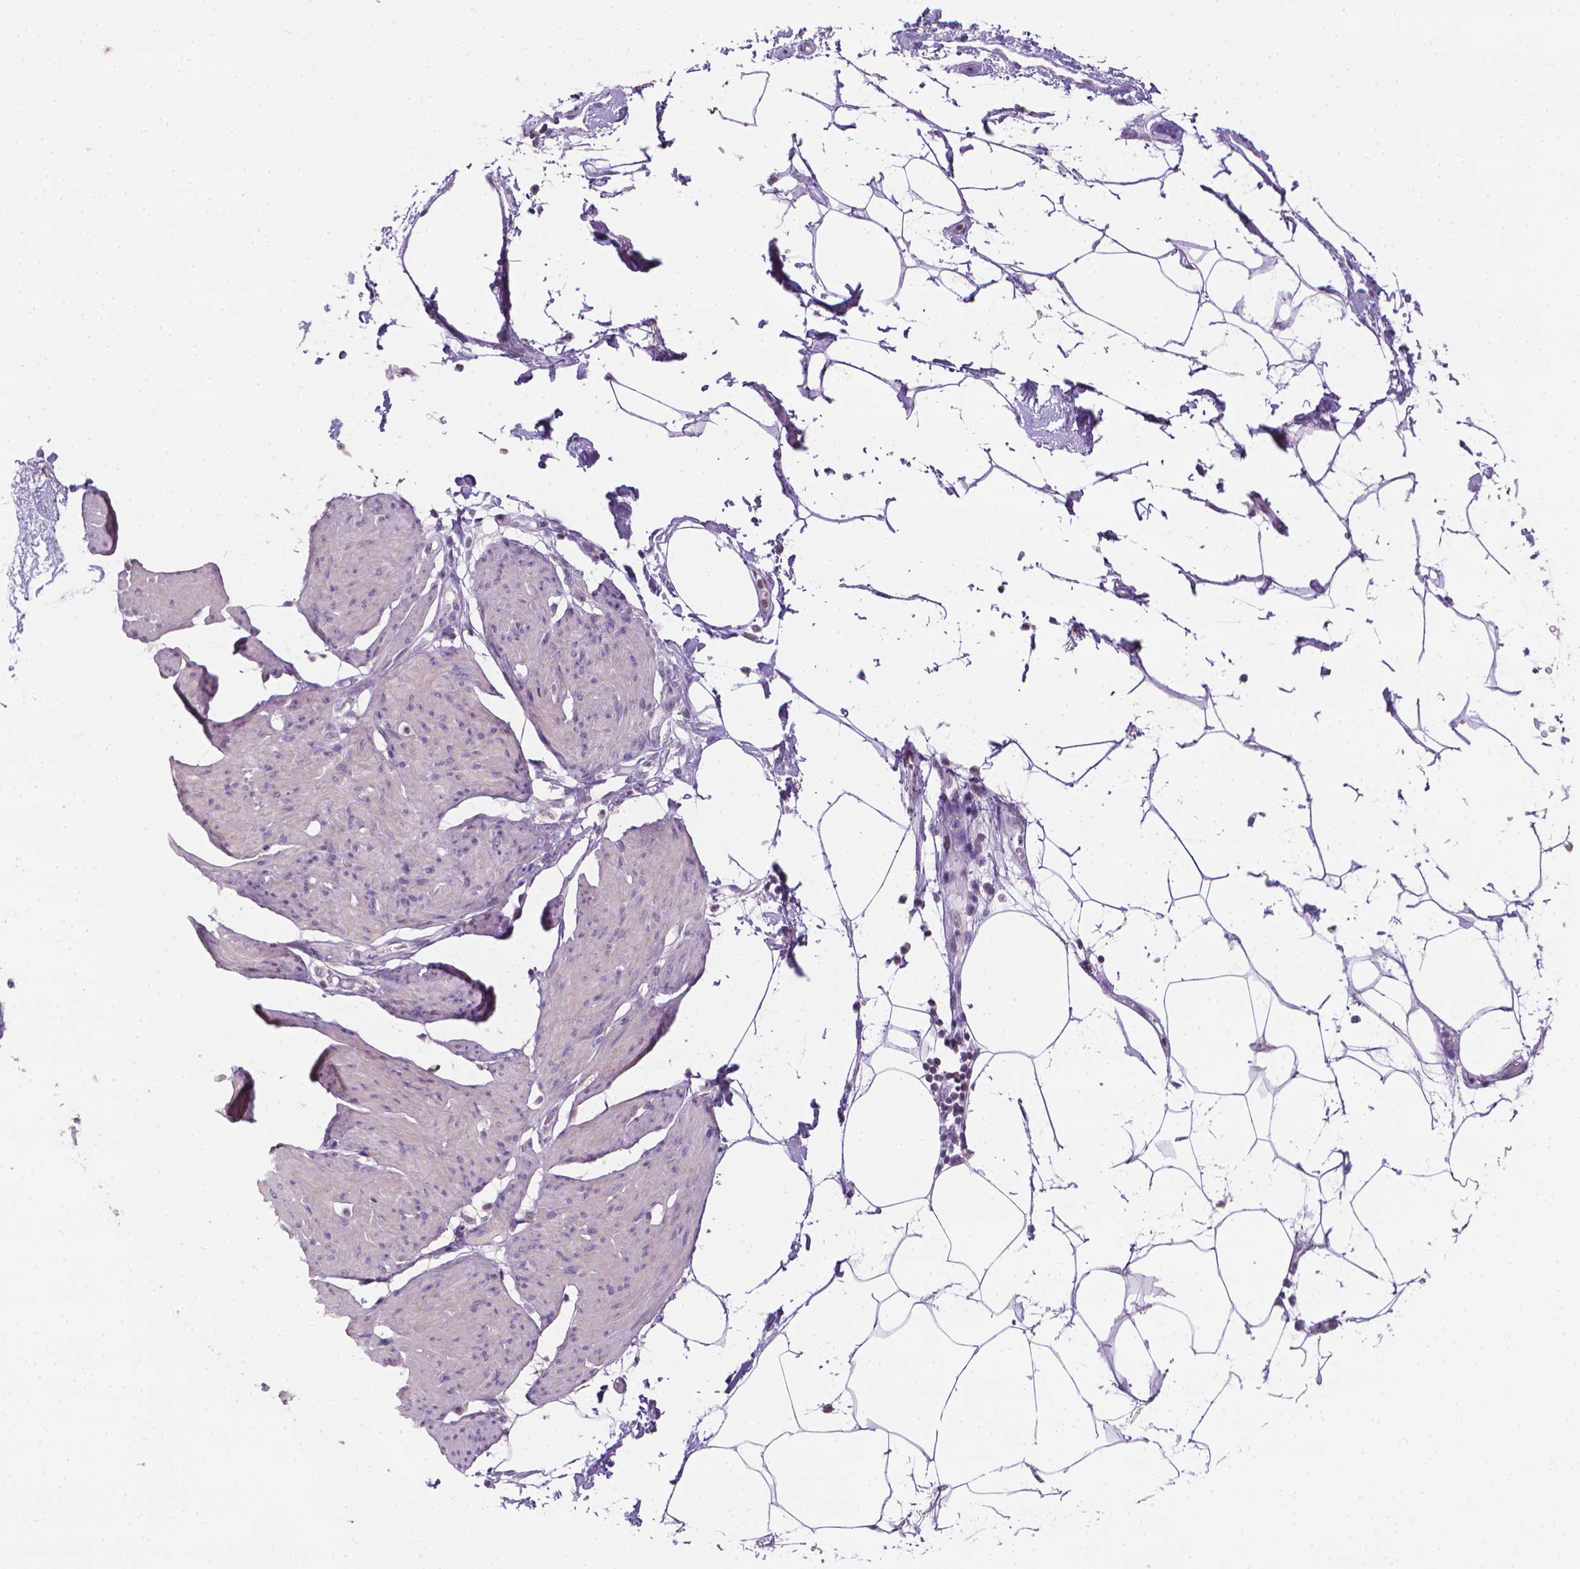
{"staining": {"intensity": "negative", "quantity": "none", "location": "none"}, "tissue": "smooth muscle", "cell_type": "Smooth muscle cells", "image_type": "normal", "snomed": [{"axis": "morphology", "description": "Normal tissue, NOS"}, {"axis": "topography", "description": "Adipose tissue"}, {"axis": "topography", "description": "Smooth muscle"}, {"axis": "topography", "description": "Peripheral nerve tissue"}], "caption": "Immunohistochemistry of benign smooth muscle reveals no staining in smooth muscle cells.", "gene": "NCAN", "patient": {"sex": "male", "age": 83}}